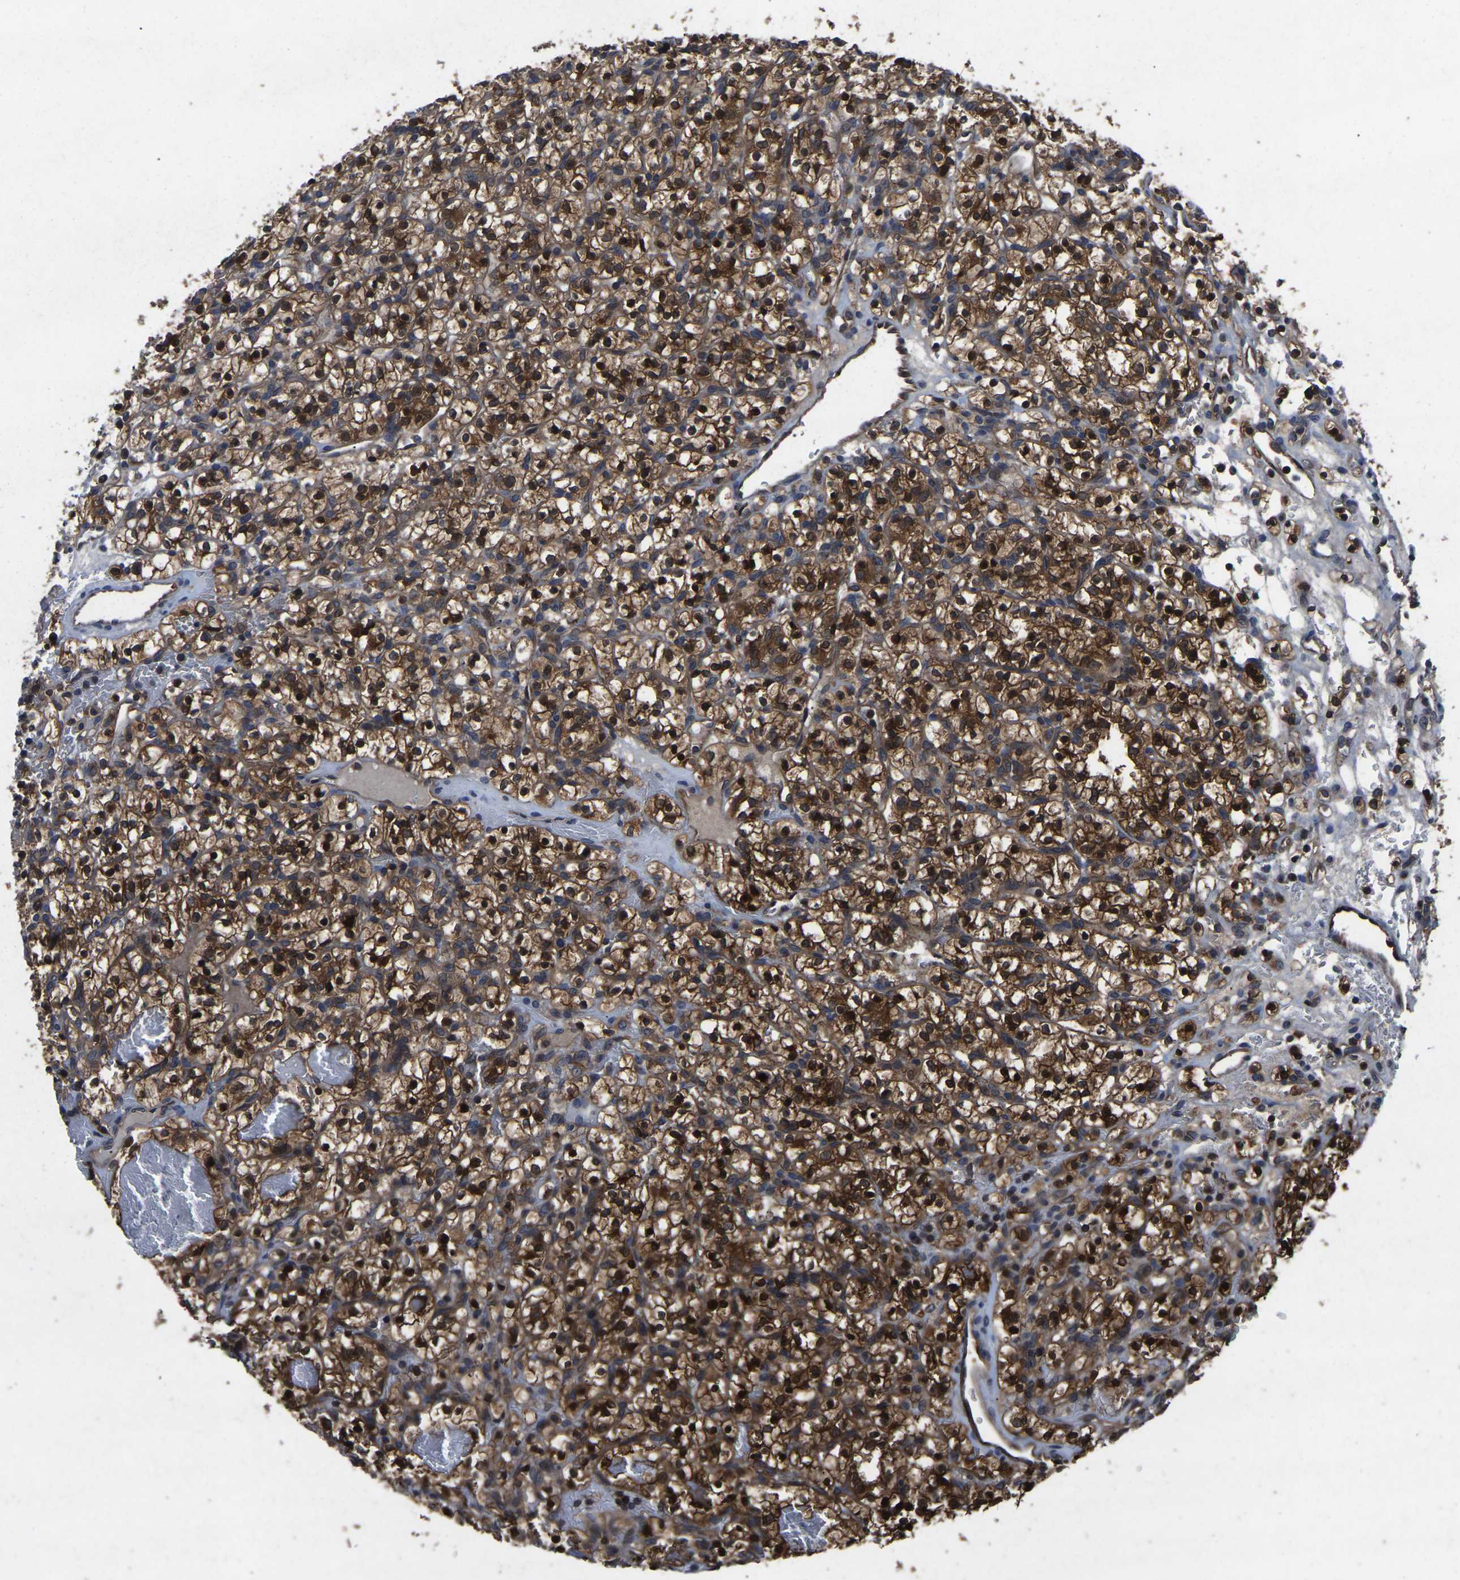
{"staining": {"intensity": "strong", "quantity": ">75%", "location": "cytoplasmic/membranous"}, "tissue": "renal cancer", "cell_type": "Tumor cells", "image_type": "cancer", "snomed": [{"axis": "morphology", "description": "Adenocarcinoma, NOS"}, {"axis": "topography", "description": "Kidney"}], "caption": "Adenocarcinoma (renal) stained for a protein (brown) demonstrates strong cytoplasmic/membranous positive positivity in approximately >75% of tumor cells.", "gene": "FGD5", "patient": {"sex": "female", "age": 57}}